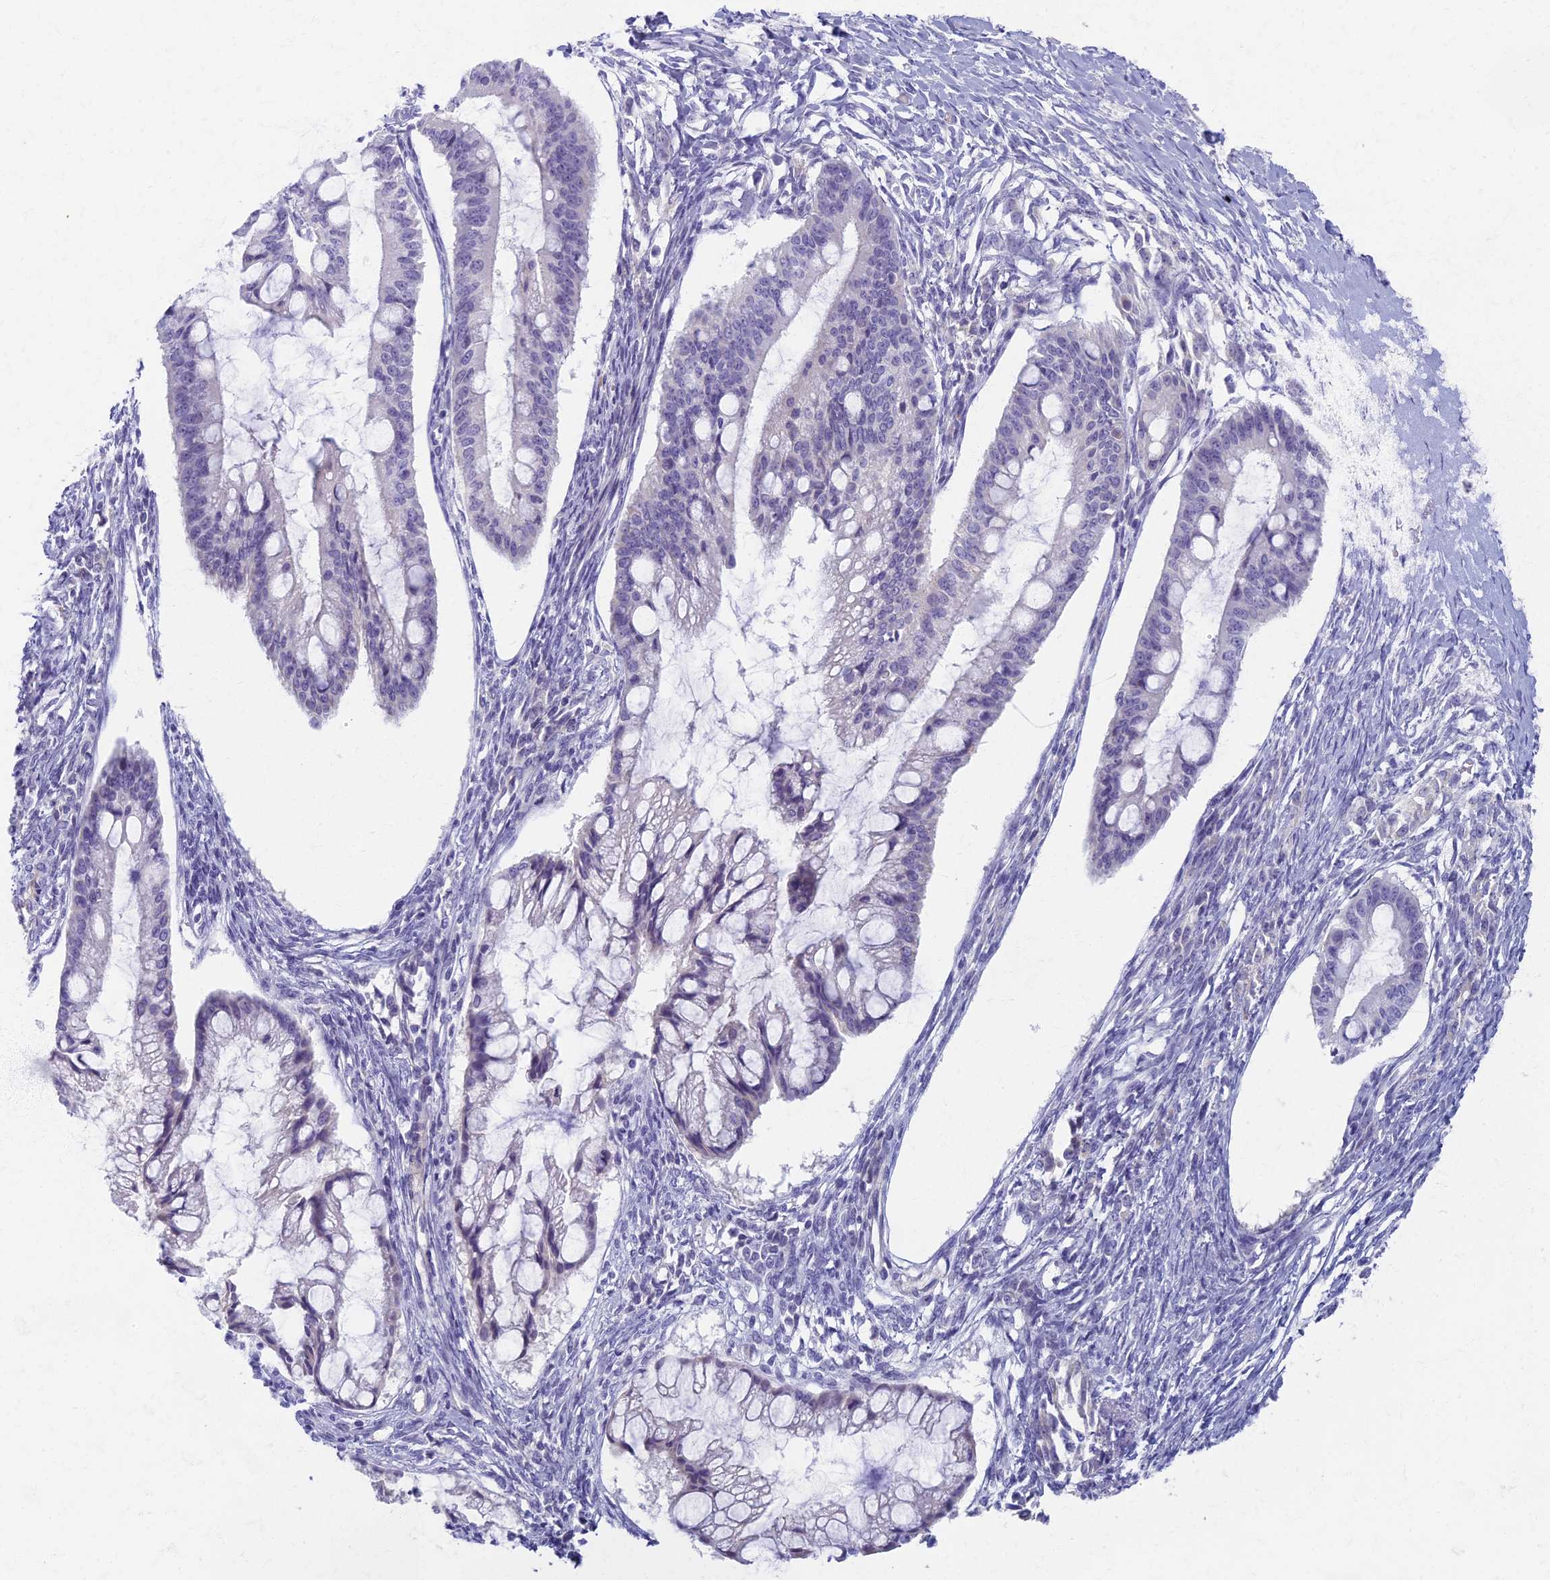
{"staining": {"intensity": "negative", "quantity": "none", "location": "none"}, "tissue": "ovarian cancer", "cell_type": "Tumor cells", "image_type": "cancer", "snomed": [{"axis": "morphology", "description": "Cystadenocarcinoma, mucinous, NOS"}, {"axis": "topography", "description": "Ovary"}], "caption": "IHC image of human ovarian mucinous cystadenocarcinoma stained for a protein (brown), which shows no expression in tumor cells.", "gene": "AP4E1", "patient": {"sex": "female", "age": 73}}